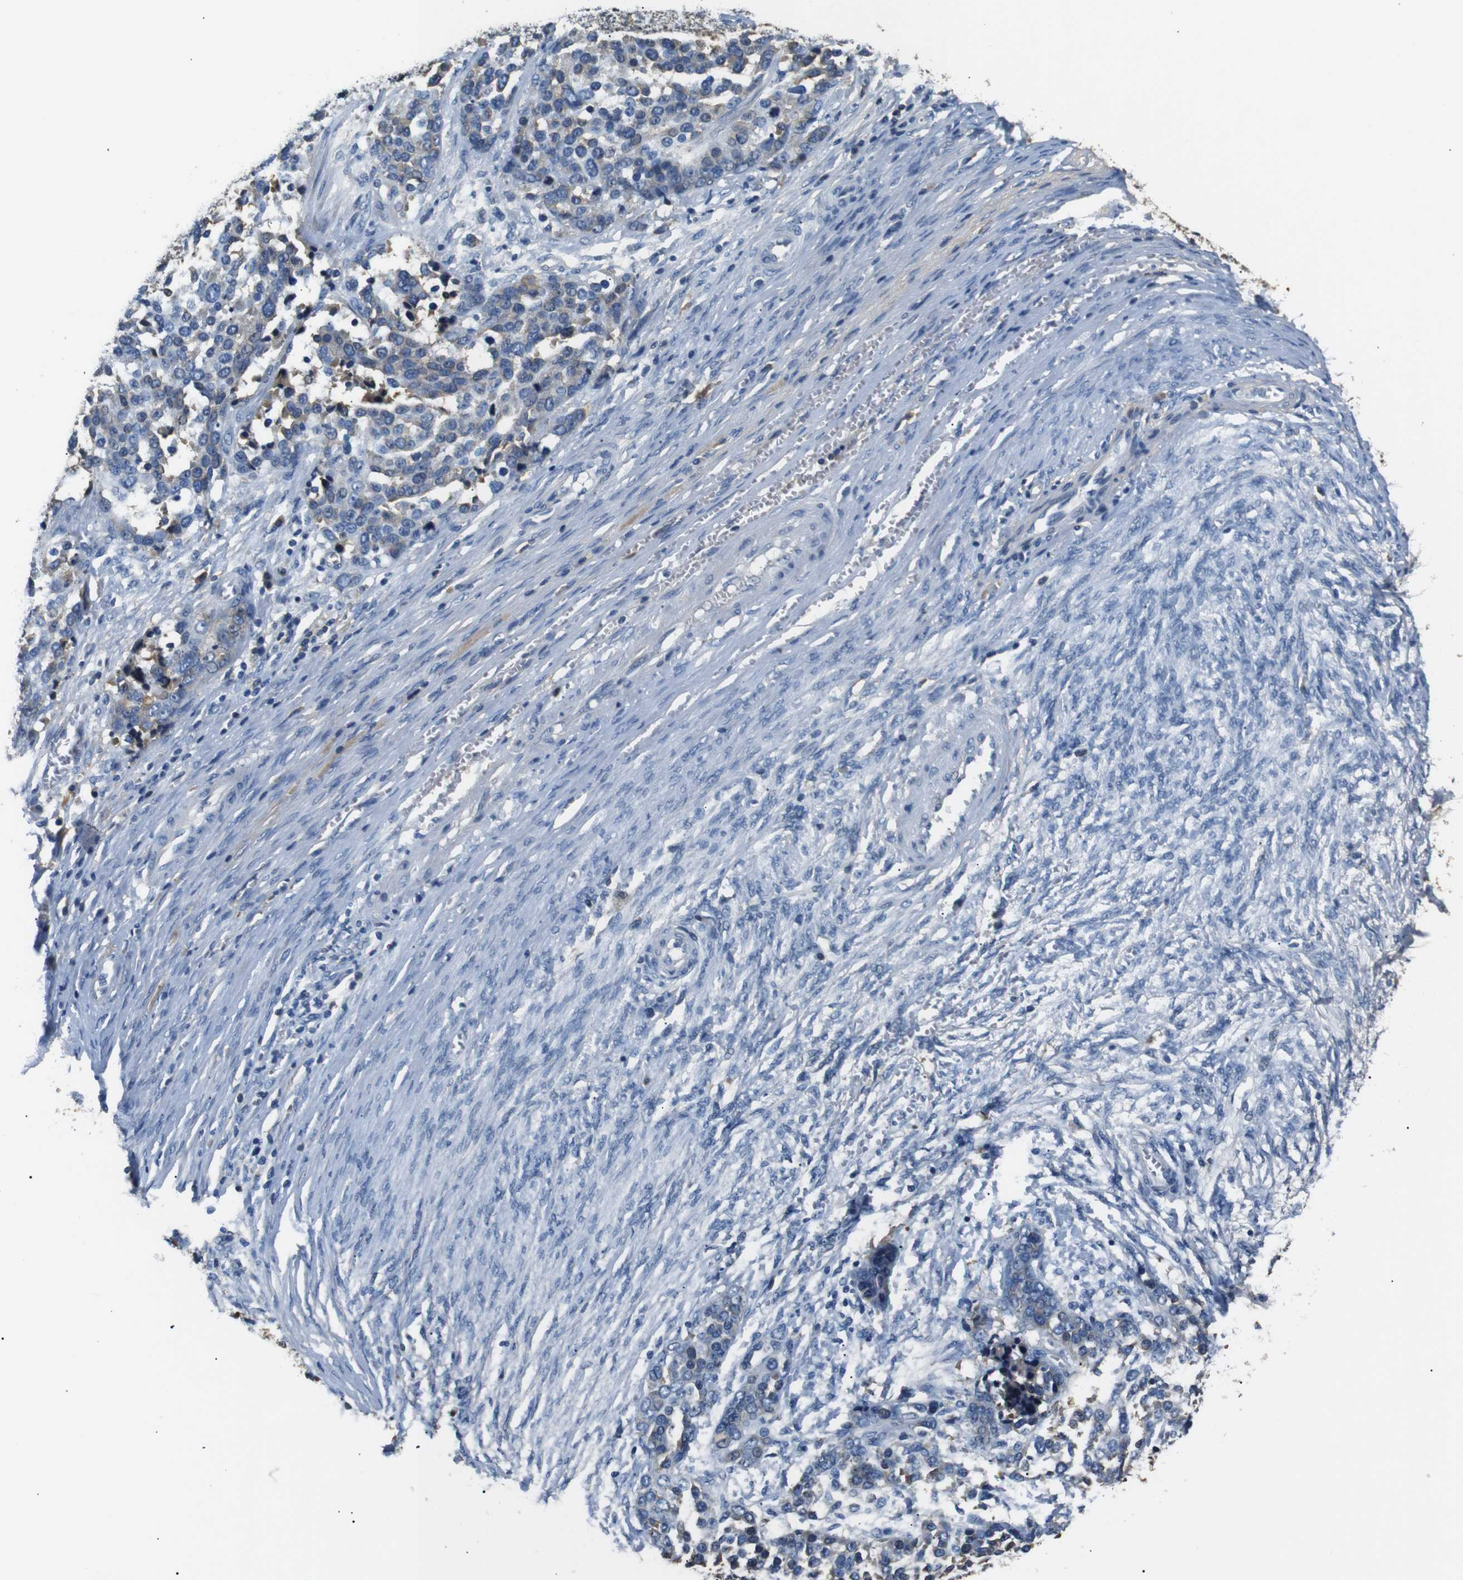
{"staining": {"intensity": "weak", "quantity": "<25%", "location": "cytoplasmic/membranous"}, "tissue": "ovarian cancer", "cell_type": "Tumor cells", "image_type": "cancer", "snomed": [{"axis": "morphology", "description": "Cystadenocarcinoma, serous, NOS"}, {"axis": "topography", "description": "Ovary"}], "caption": "DAB (3,3'-diaminobenzidine) immunohistochemical staining of human ovarian cancer (serous cystadenocarcinoma) exhibits no significant staining in tumor cells.", "gene": "LHCGR", "patient": {"sex": "female", "age": 44}}